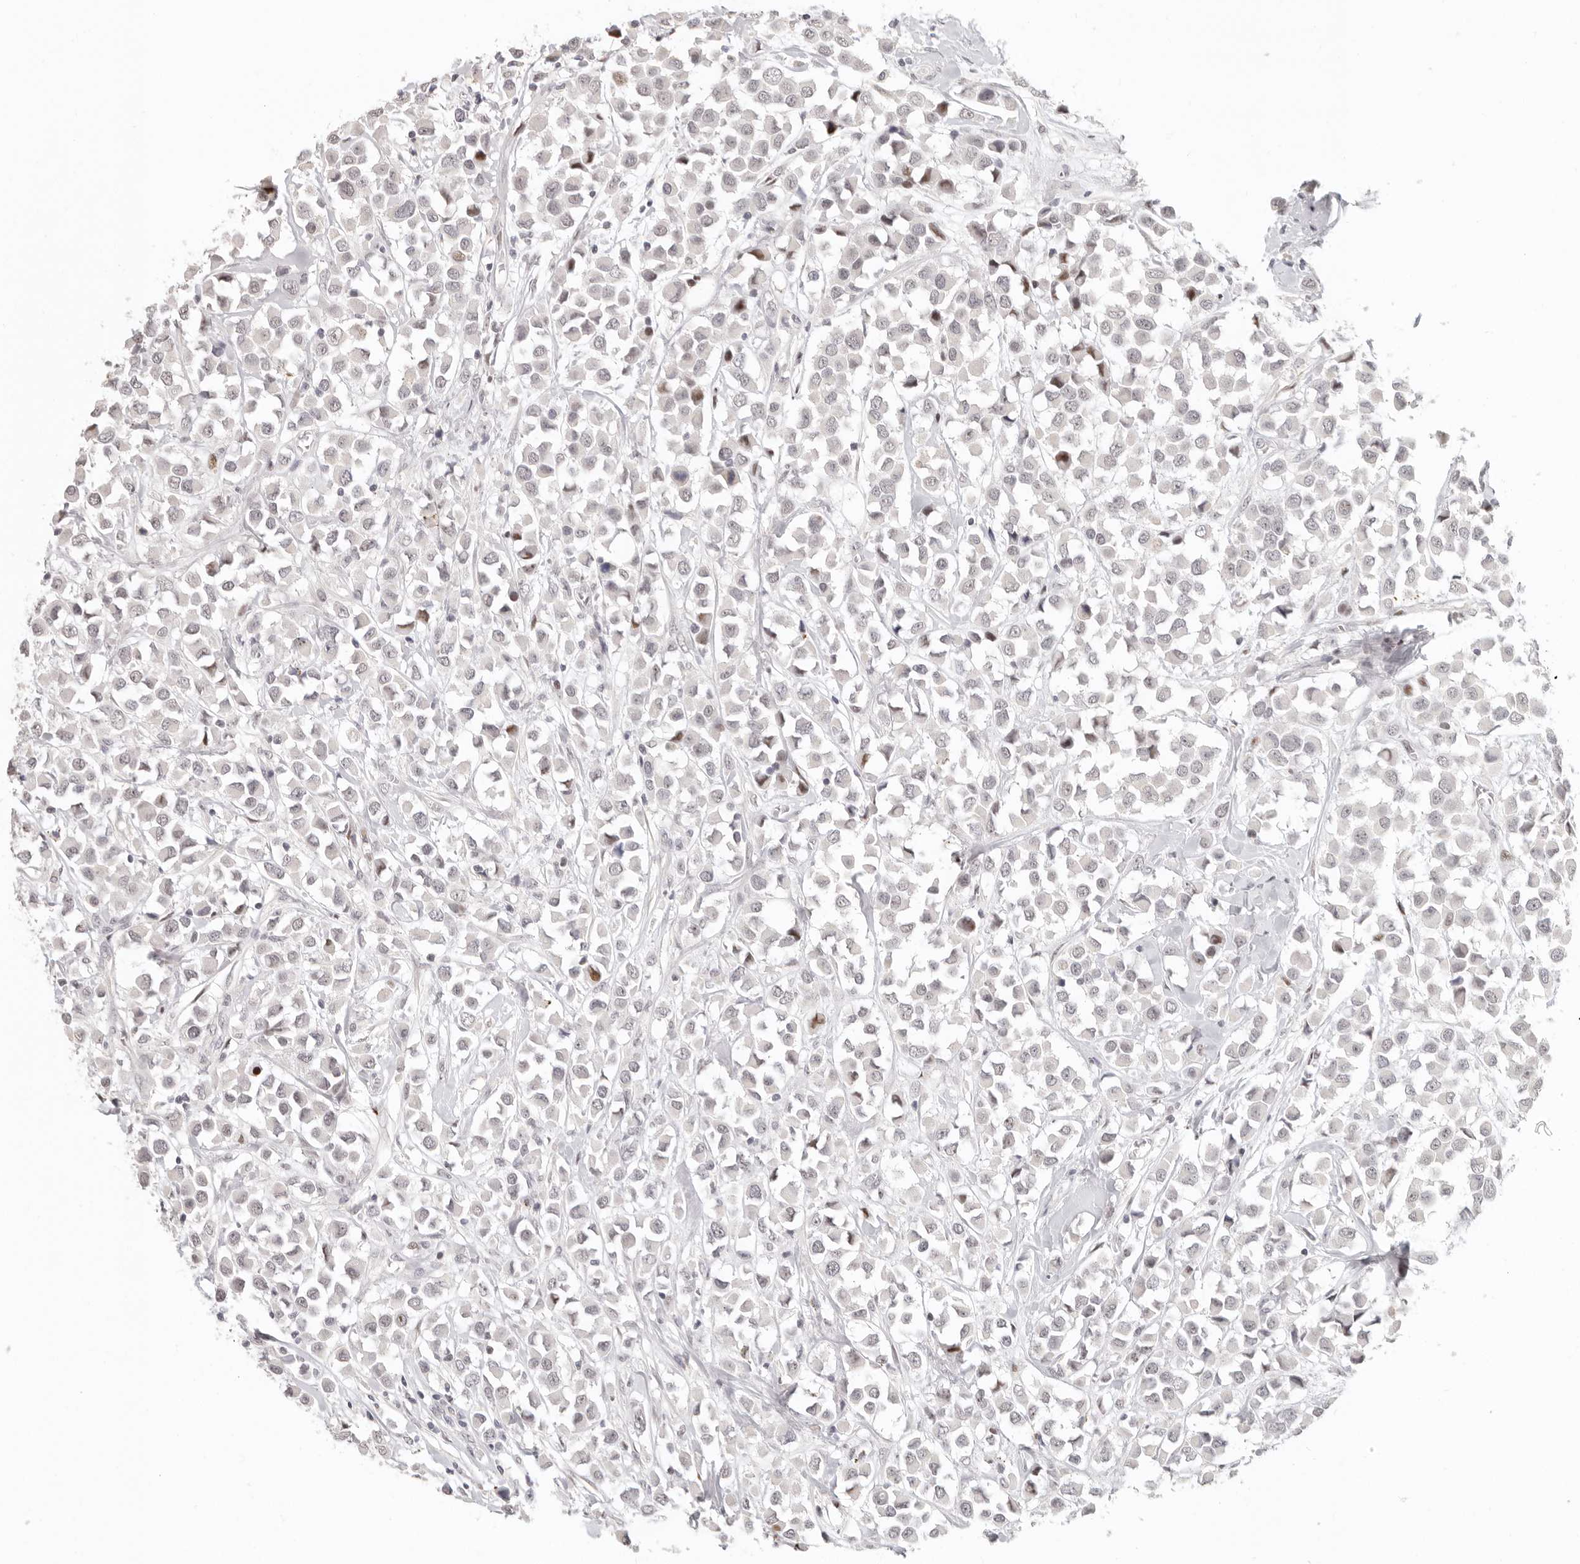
{"staining": {"intensity": "weak", "quantity": "<25%", "location": "nuclear"}, "tissue": "breast cancer", "cell_type": "Tumor cells", "image_type": "cancer", "snomed": [{"axis": "morphology", "description": "Duct carcinoma"}, {"axis": "topography", "description": "Breast"}], "caption": "Immunohistochemistry (IHC) photomicrograph of neoplastic tissue: human breast cancer stained with DAB reveals no significant protein staining in tumor cells. (Immunohistochemistry (IHC), brightfield microscopy, high magnification).", "gene": "GPBP1L1", "patient": {"sex": "female", "age": 61}}